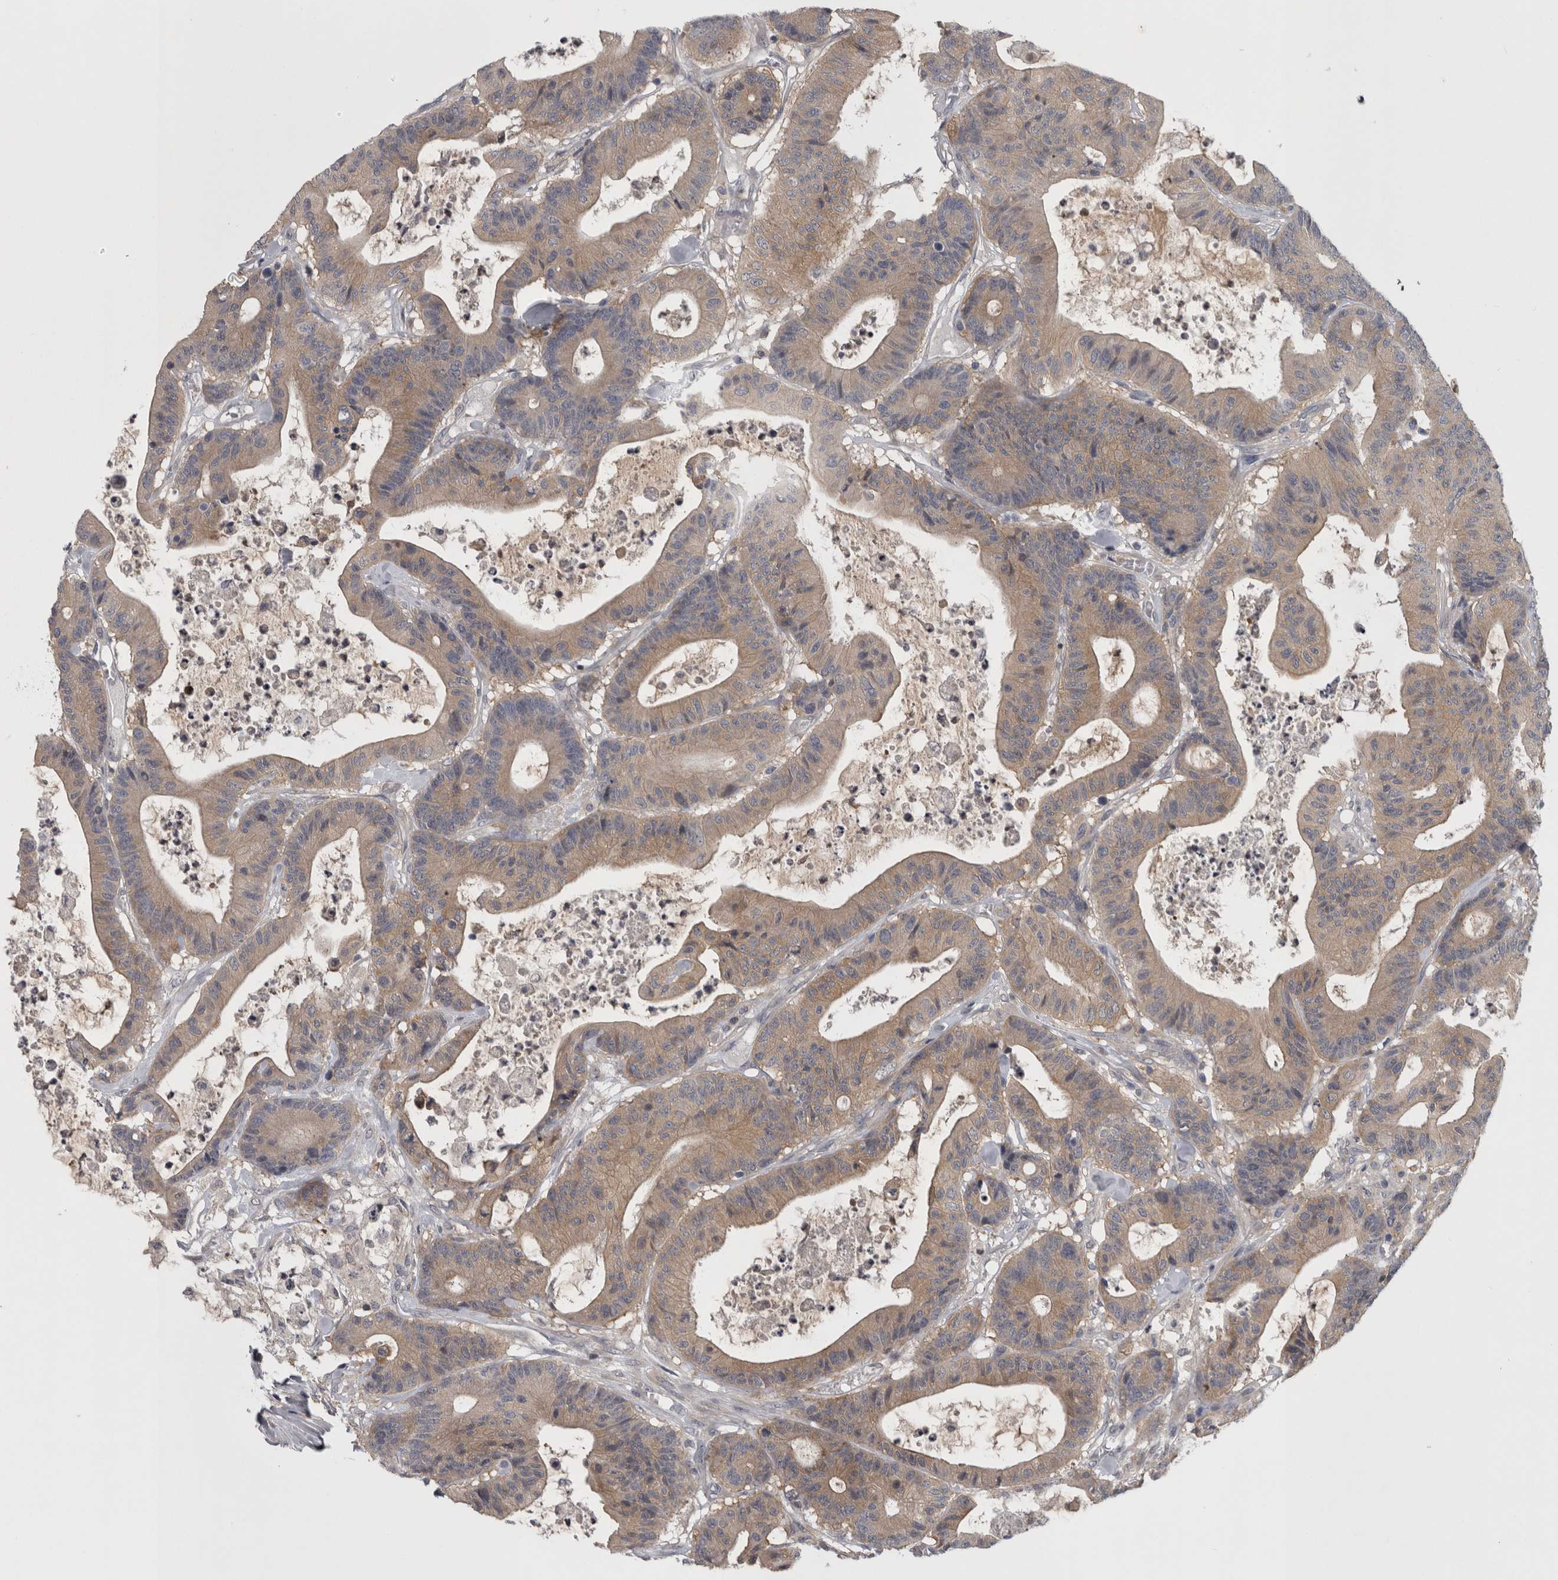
{"staining": {"intensity": "weak", "quantity": ">75%", "location": "cytoplasmic/membranous"}, "tissue": "colorectal cancer", "cell_type": "Tumor cells", "image_type": "cancer", "snomed": [{"axis": "morphology", "description": "Adenocarcinoma, NOS"}, {"axis": "topography", "description": "Colon"}], "caption": "The micrograph exhibits staining of colorectal cancer (adenocarcinoma), revealing weak cytoplasmic/membranous protein expression (brown color) within tumor cells. (brown staining indicates protein expression, while blue staining denotes nuclei).", "gene": "PRKCI", "patient": {"sex": "female", "age": 84}}